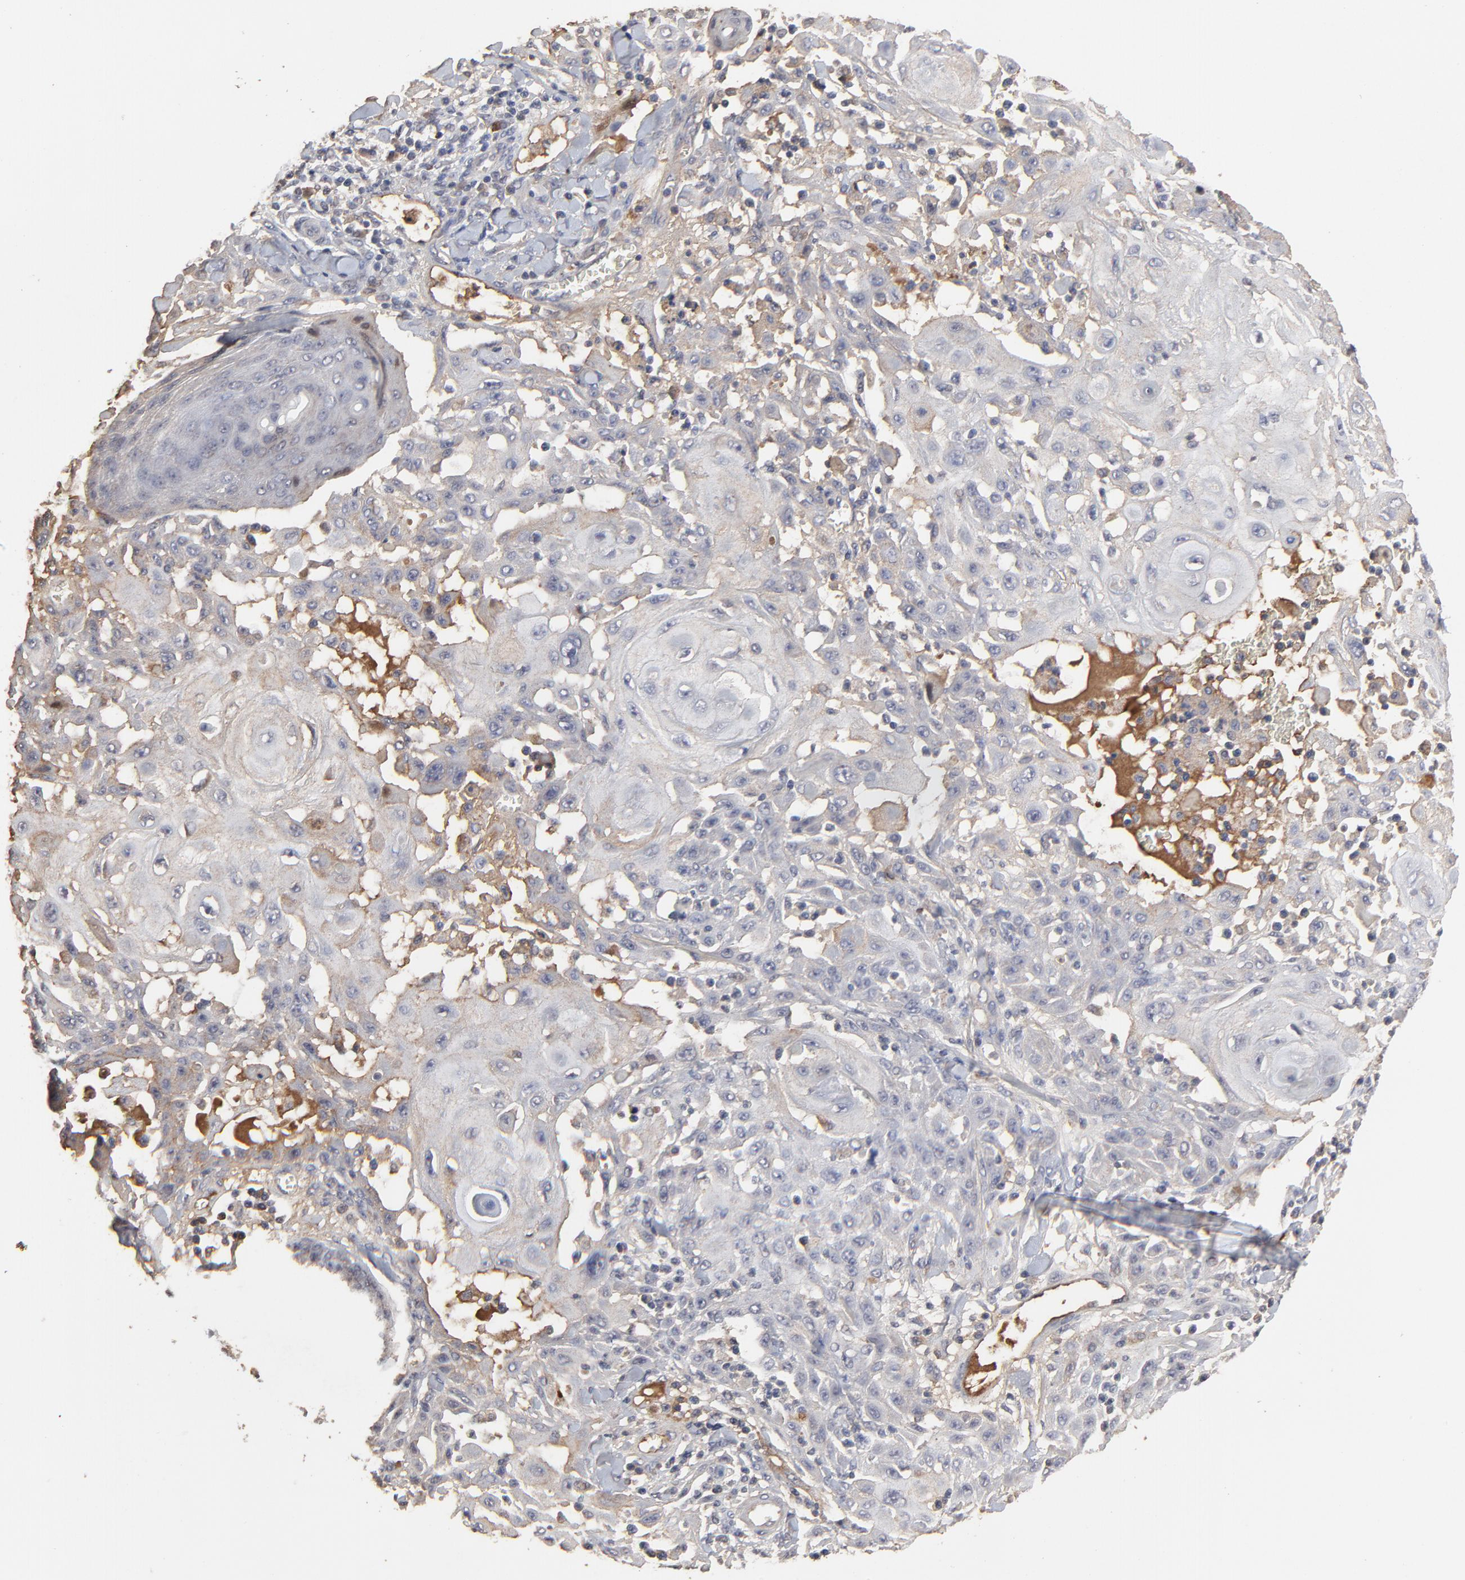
{"staining": {"intensity": "weak", "quantity": "<25%", "location": "cytoplasmic/membranous"}, "tissue": "skin cancer", "cell_type": "Tumor cells", "image_type": "cancer", "snomed": [{"axis": "morphology", "description": "Squamous cell carcinoma, NOS"}, {"axis": "topography", "description": "Skin"}], "caption": "Immunohistochemical staining of human skin squamous cell carcinoma exhibits no significant staining in tumor cells. (DAB (3,3'-diaminobenzidine) immunohistochemistry visualized using brightfield microscopy, high magnification).", "gene": "VPREB3", "patient": {"sex": "male", "age": 24}}